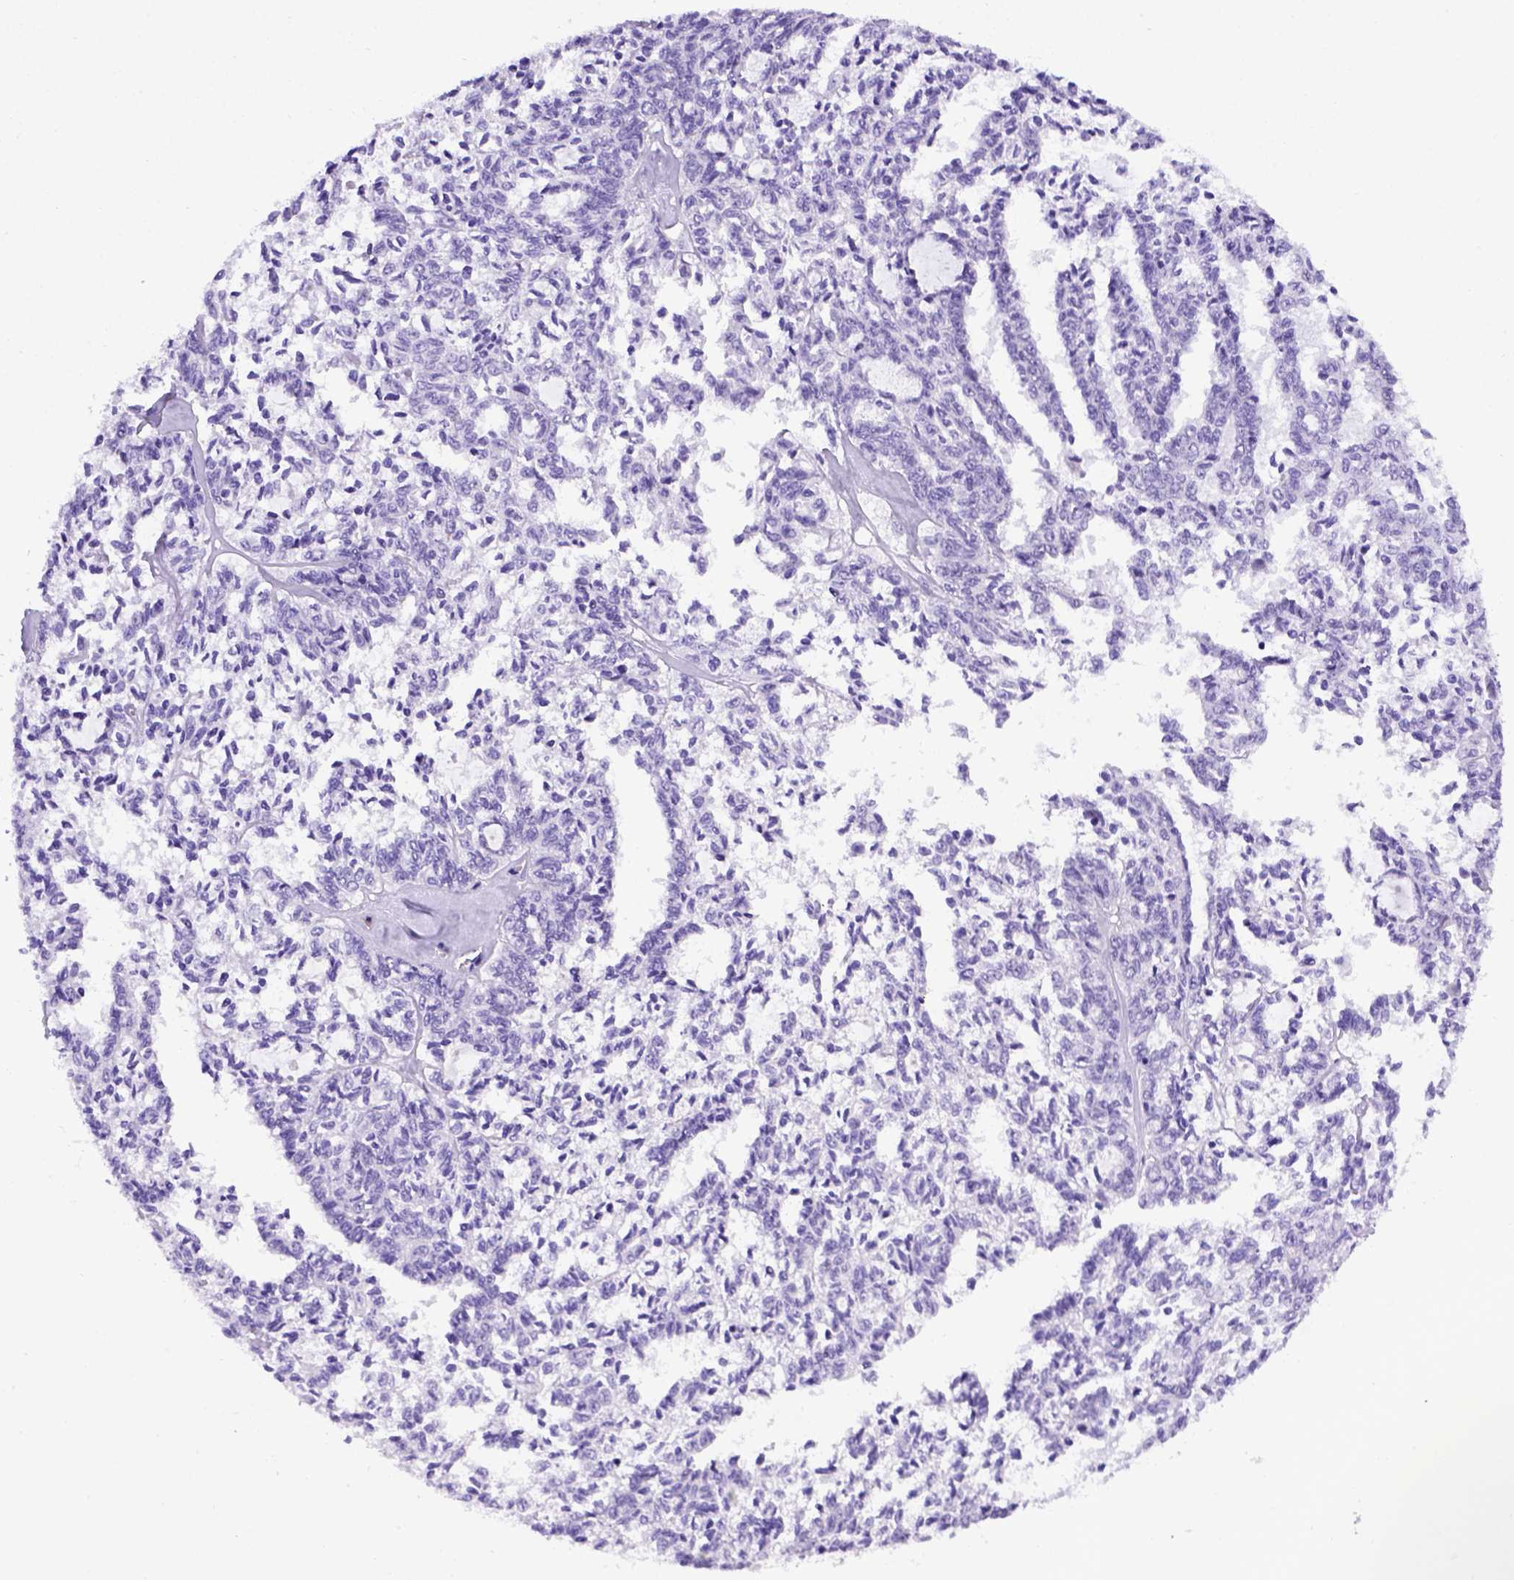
{"staining": {"intensity": "negative", "quantity": "none", "location": "none"}, "tissue": "ovarian cancer", "cell_type": "Tumor cells", "image_type": "cancer", "snomed": [{"axis": "morphology", "description": "Cystadenocarcinoma, serous, NOS"}, {"axis": "topography", "description": "Ovary"}], "caption": "Histopathology image shows no significant protein expression in tumor cells of ovarian cancer (serous cystadenocarcinoma). The staining was performed using DAB to visualize the protein expression in brown, while the nuclei were stained in blue with hematoxylin (Magnification: 20x).", "gene": "ADAM12", "patient": {"sex": "female", "age": 71}}